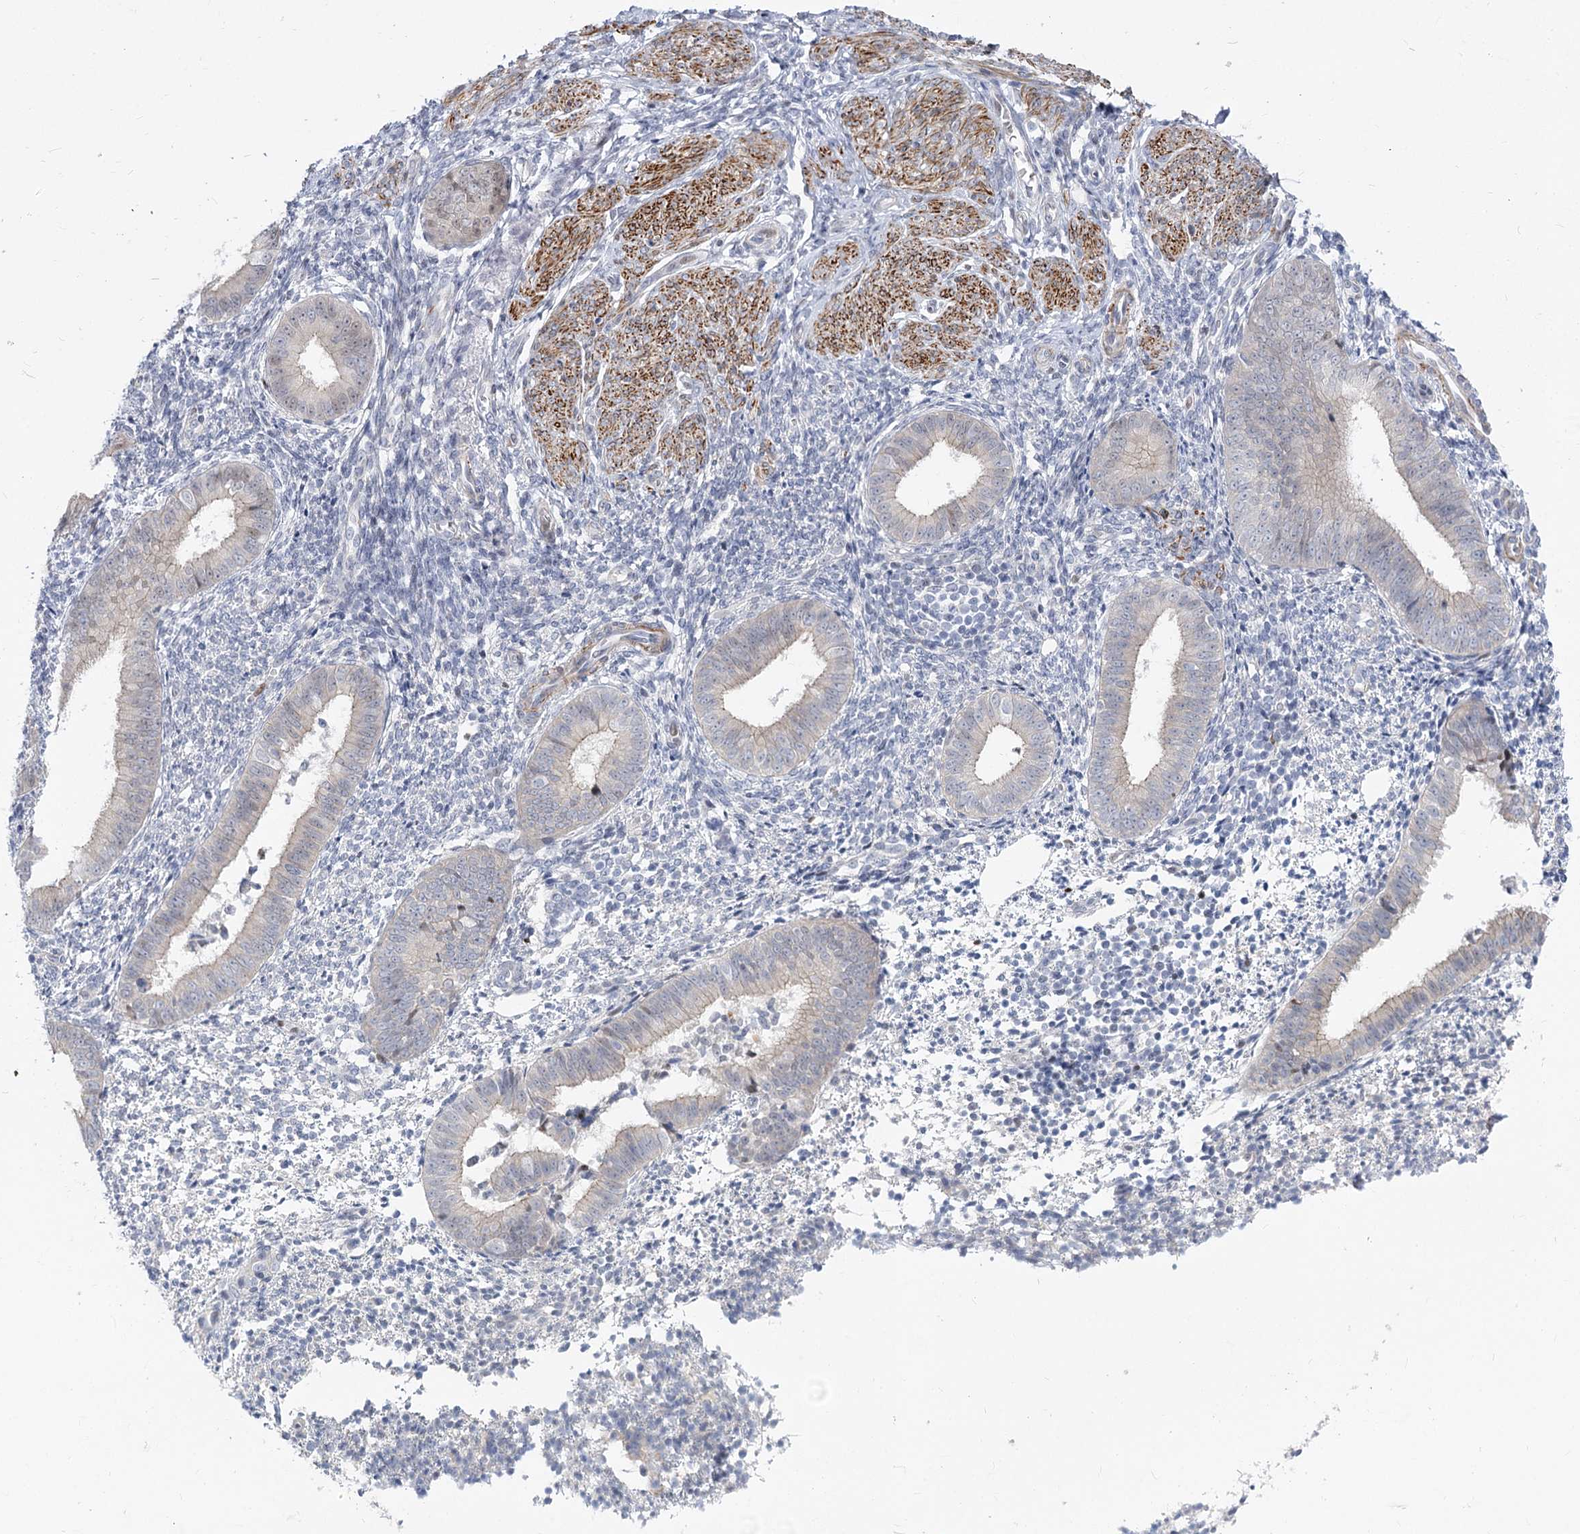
{"staining": {"intensity": "negative", "quantity": "none", "location": "none"}, "tissue": "endometrium", "cell_type": "Cells in endometrial stroma", "image_type": "normal", "snomed": [{"axis": "morphology", "description": "Normal tissue, NOS"}, {"axis": "topography", "description": "Uterus"}, {"axis": "topography", "description": "Endometrium"}], "caption": "Endometrium was stained to show a protein in brown. There is no significant positivity in cells in endometrial stroma. (Brightfield microscopy of DAB (3,3'-diaminobenzidine) immunohistochemistry (IHC) at high magnification).", "gene": "ARSI", "patient": {"sex": "female", "age": 48}}